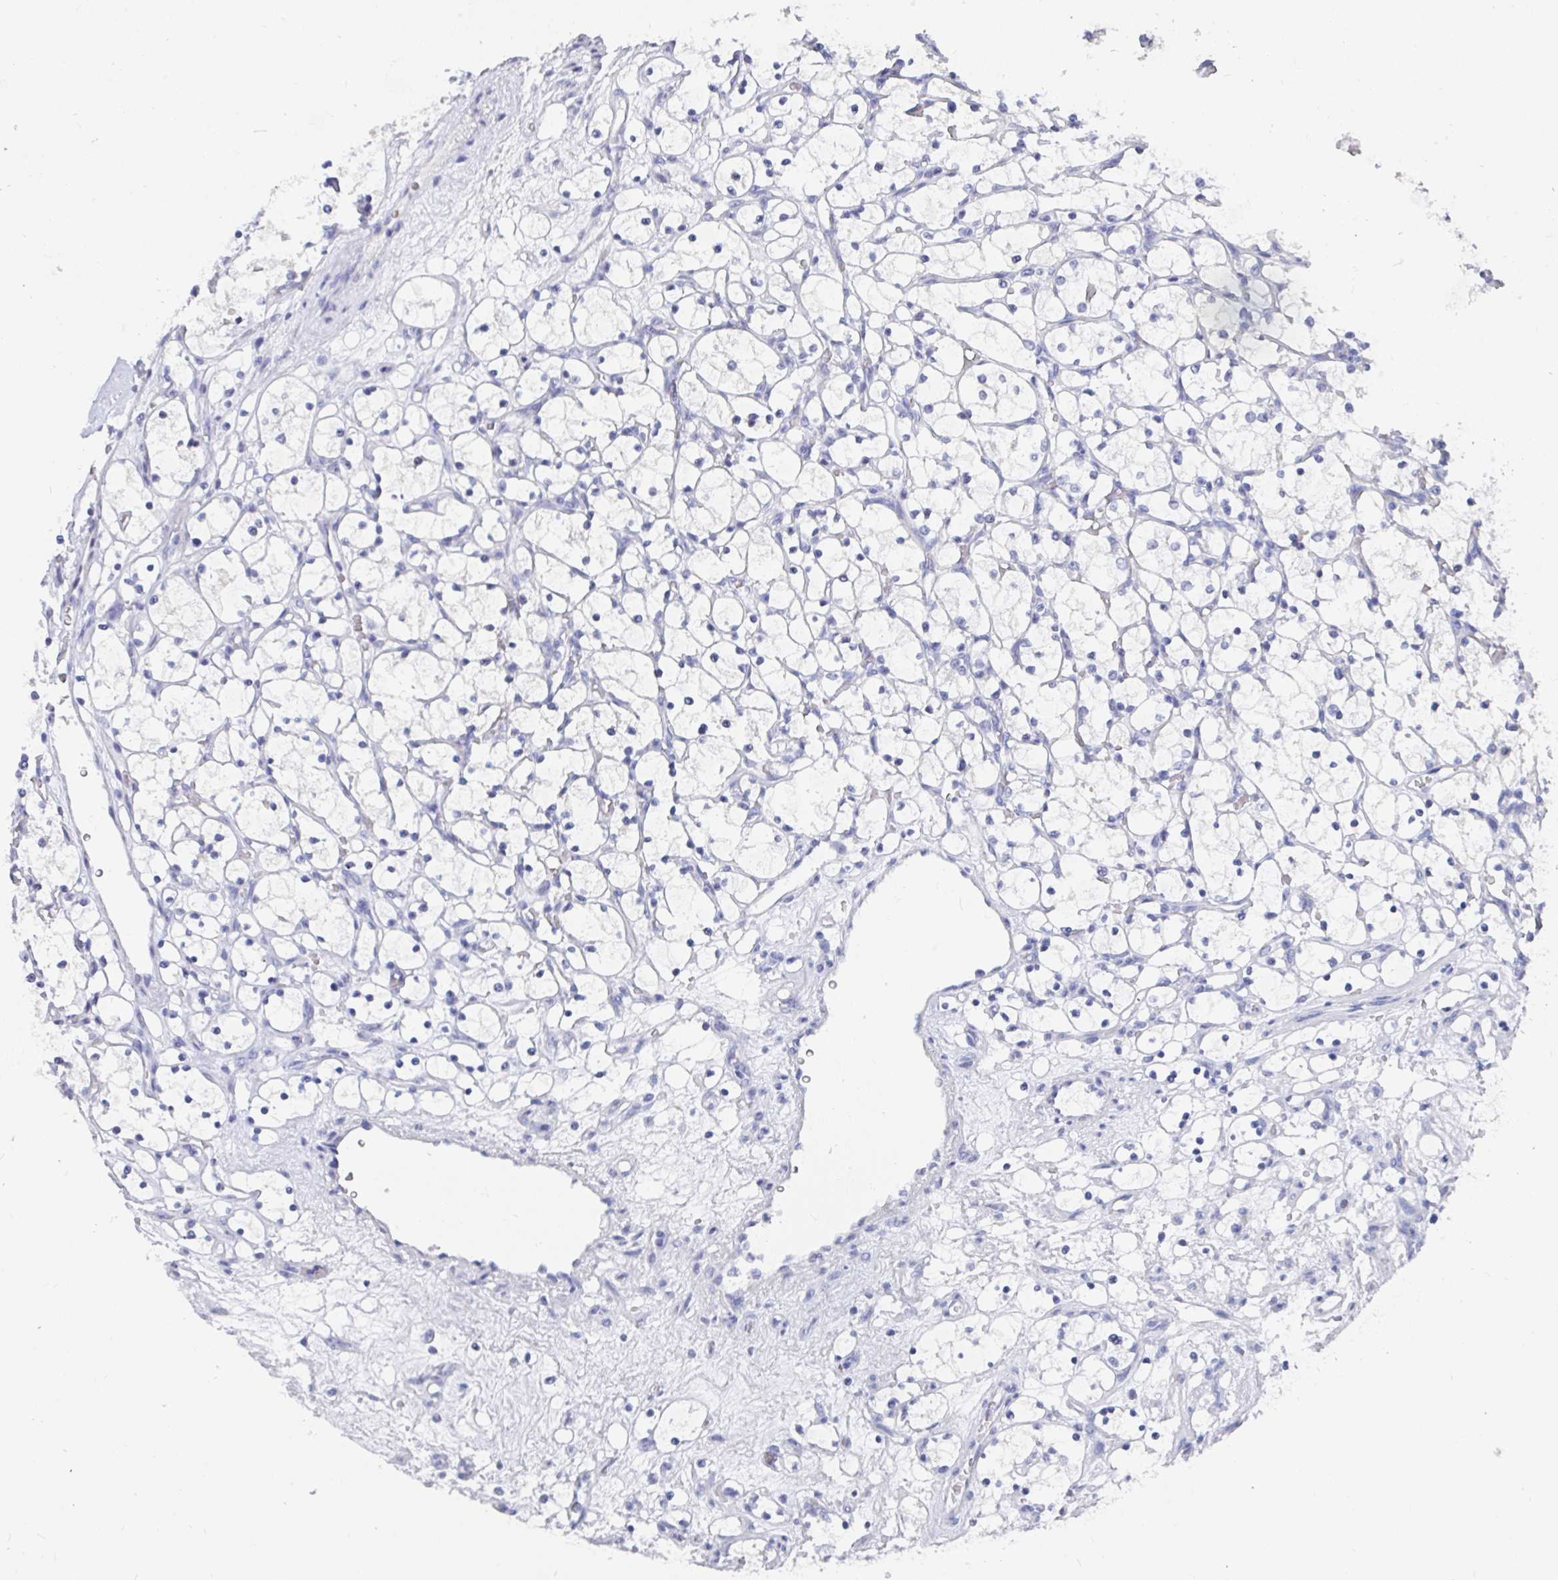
{"staining": {"intensity": "negative", "quantity": "none", "location": "none"}, "tissue": "renal cancer", "cell_type": "Tumor cells", "image_type": "cancer", "snomed": [{"axis": "morphology", "description": "Adenocarcinoma, NOS"}, {"axis": "topography", "description": "Kidney"}], "caption": "Tumor cells are negative for brown protein staining in renal cancer. (DAB (3,3'-diaminobenzidine) IHC visualized using brightfield microscopy, high magnification).", "gene": "GRIA1", "patient": {"sex": "female", "age": 69}}